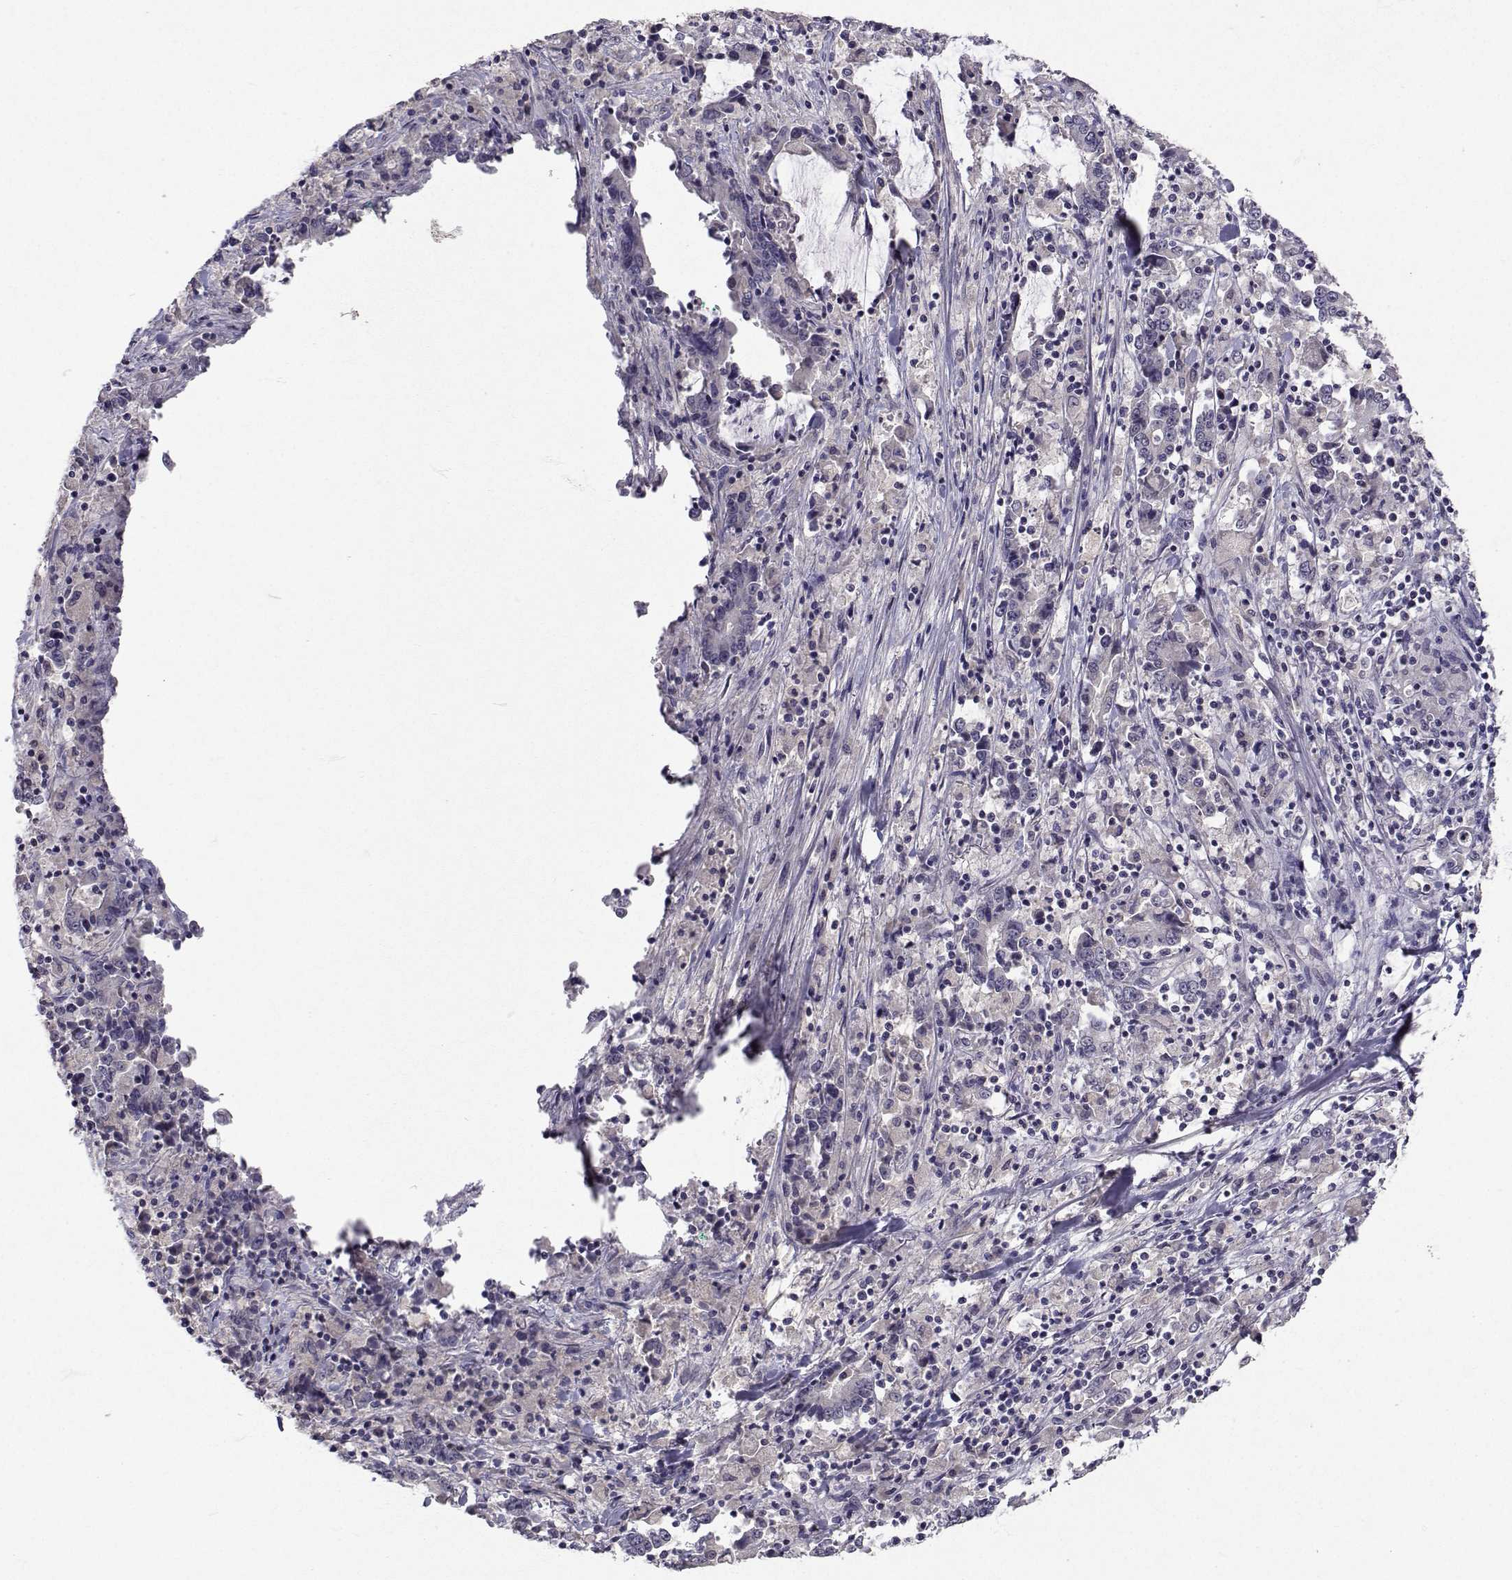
{"staining": {"intensity": "negative", "quantity": "none", "location": "none"}, "tissue": "stomach cancer", "cell_type": "Tumor cells", "image_type": "cancer", "snomed": [{"axis": "morphology", "description": "Adenocarcinoma, NOS"}, {"axis": "topography", "description": "Stomach, upper"}], "caption": "Protein analysis of stomach adenocarcinoma displays no significant staining in tumor cells.", "gene": "SLC6A3", "patient": {"sex": "male", "age": 68}}